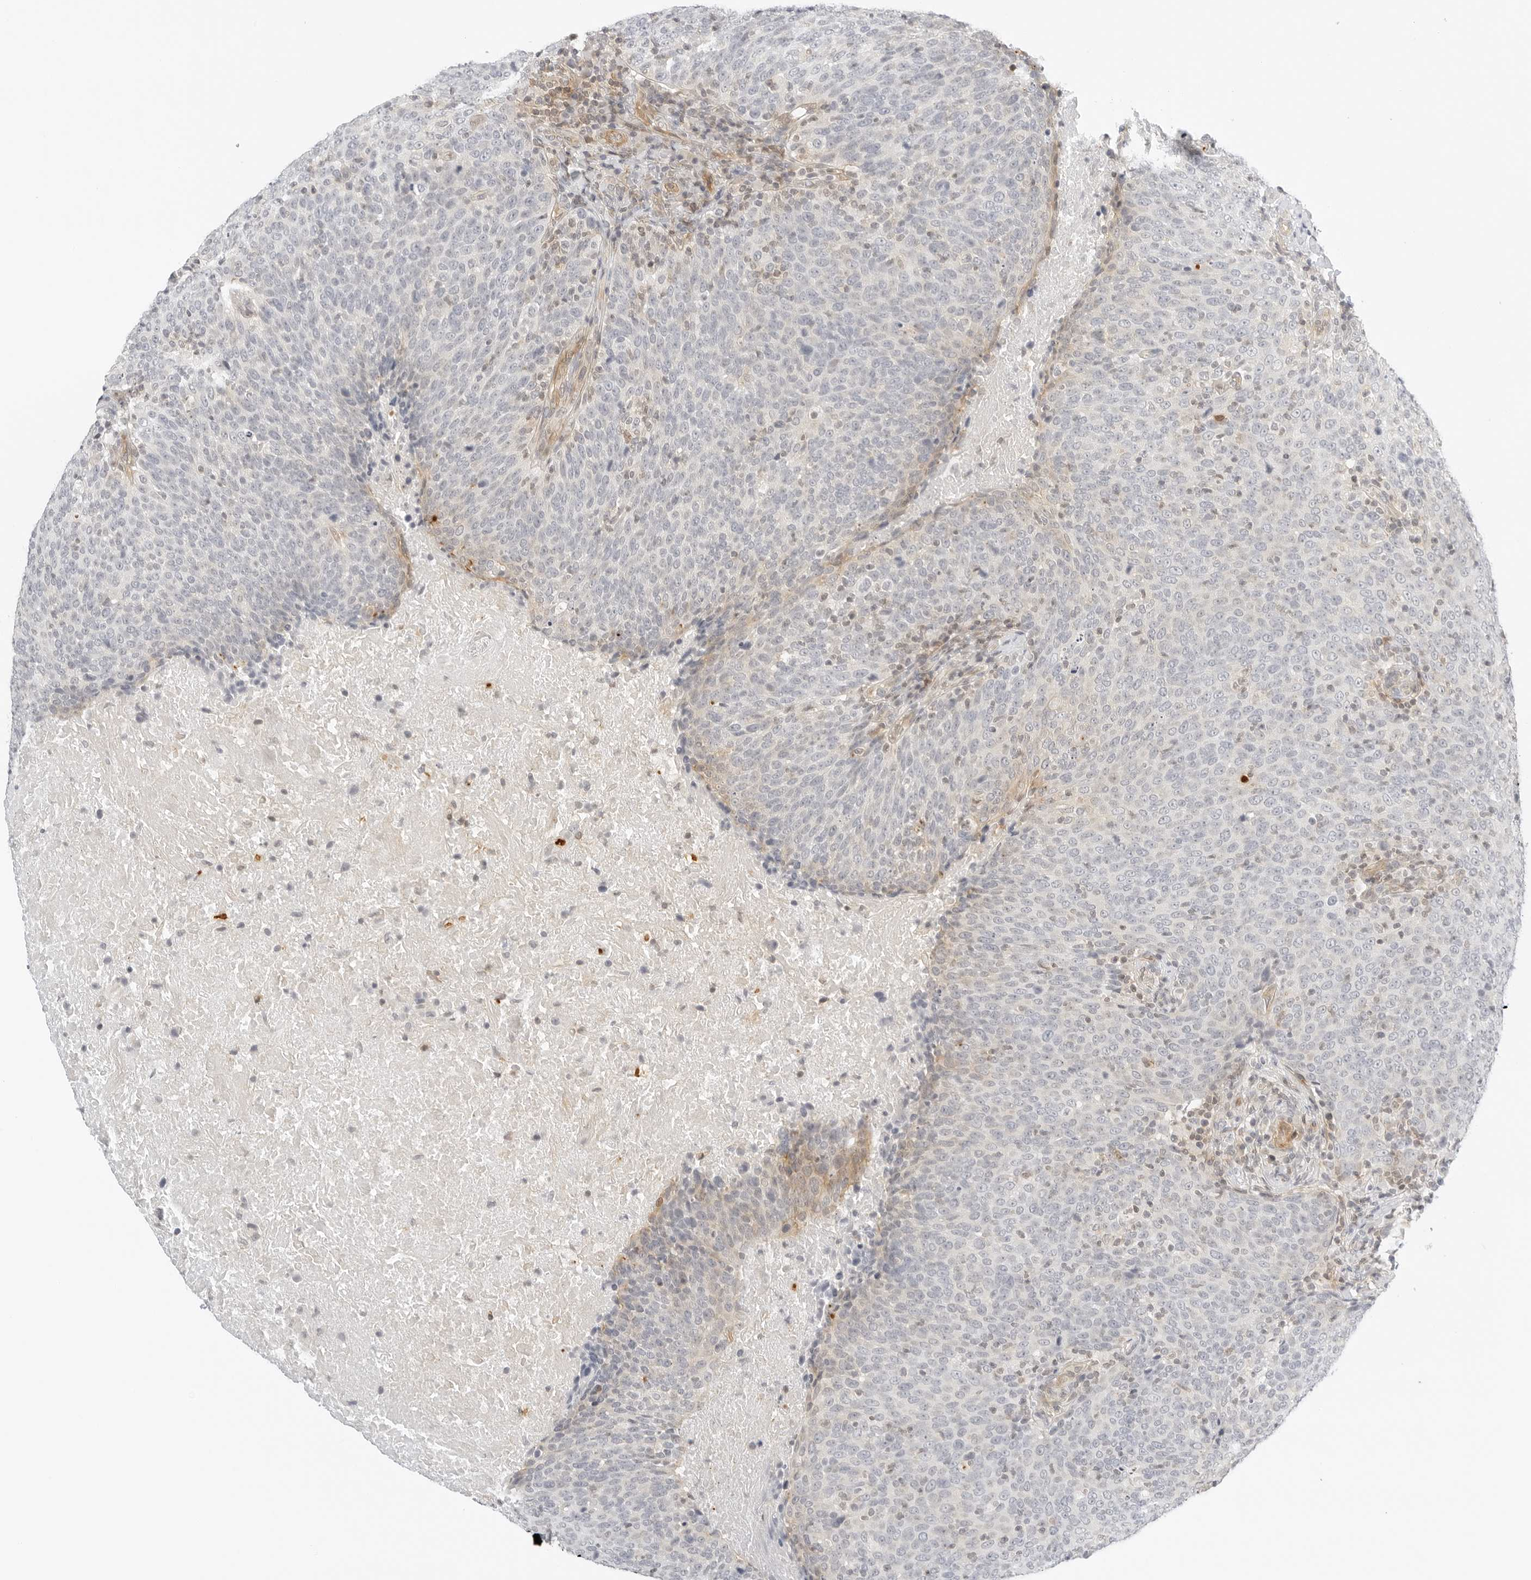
{"staining": {"intensity": "negative", "quantity": "none", "location": "none"}, "tissue": "head and neck cancer", "cell_type": "Tumor cells", "image_type": "cancer", "snomed": [{"axis": "morphology", "description": "Squamous cell carcinoma, NOS"}, {"axis": "morphology", "description": "Squamous cell carcinoma, metastatic, NOS"}, {"axis": "topography", "description": "Lymph node"}, {"axis": "topography", "description": "Head-Neck"}], "caption": "Head and neck cancer (squamous cell carcinoma) stained for a protein using IHC reveals no expression tumor cells.", "gene": "OSCP1", "patient": {"sex": "male", "age": 62}}